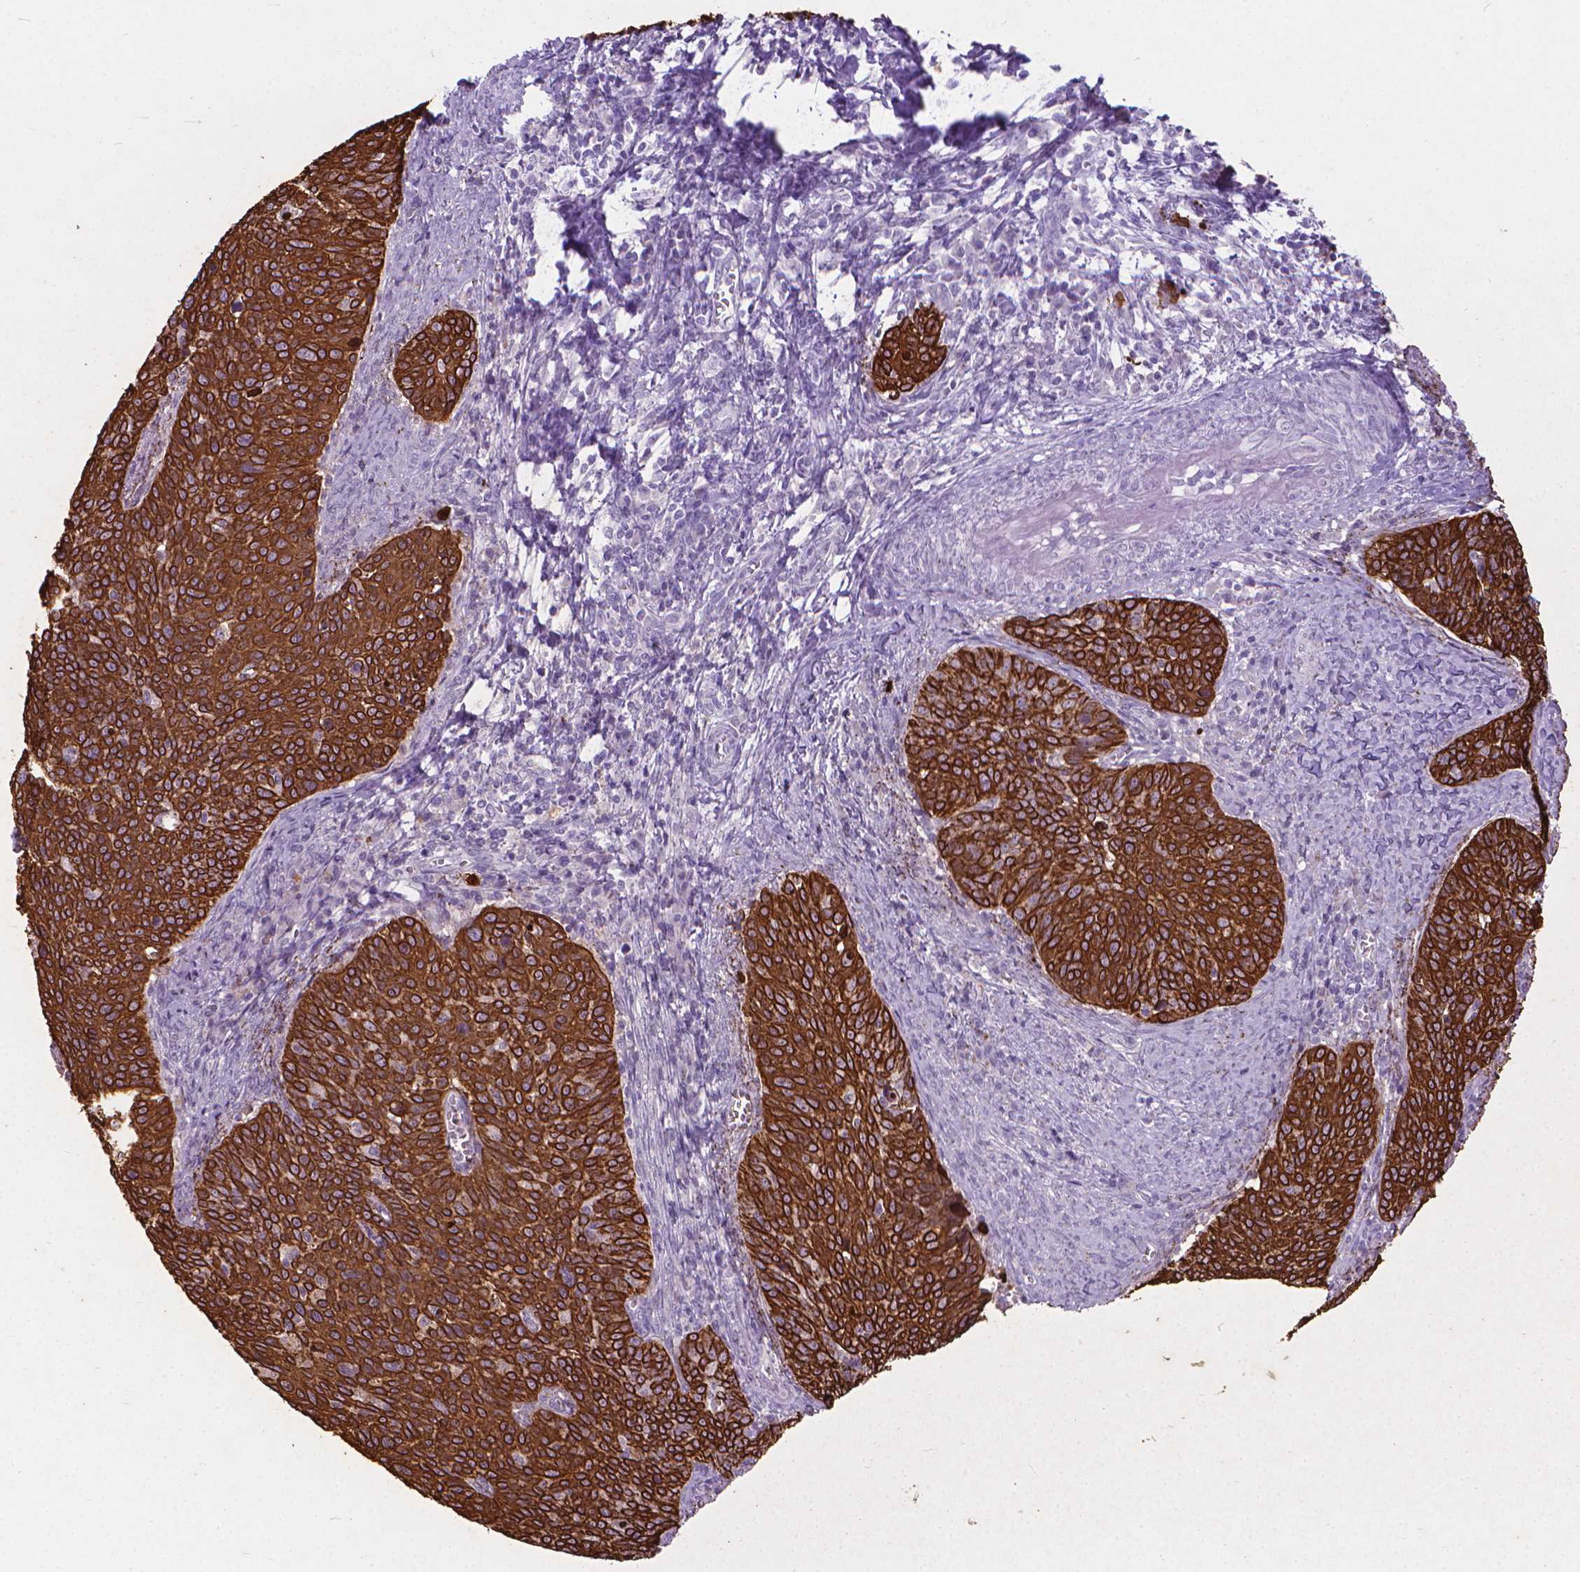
{"staining": {"intensity": "strong", "quantity": ">75%", "location": "cytoplasmic/membranous"}, "tissue": "cervical cancer", "cell_type": "Tumor cells", "image_type": "cancer", "snomed": [{"axis": "morphology", "description": "Normal tissue, NOS"}, {"axis": "morphology", "description": "Squamous cell carcinoma, NOS"}, {"axis": "topography", "description": "Cervix"}], "caption": "Human cervical squamous cell carcinoma stained with a protein marker exhibits strong staining in tumor cells.", "gene": "KRT5", "patient": {"sex": "female", "age": 39}}